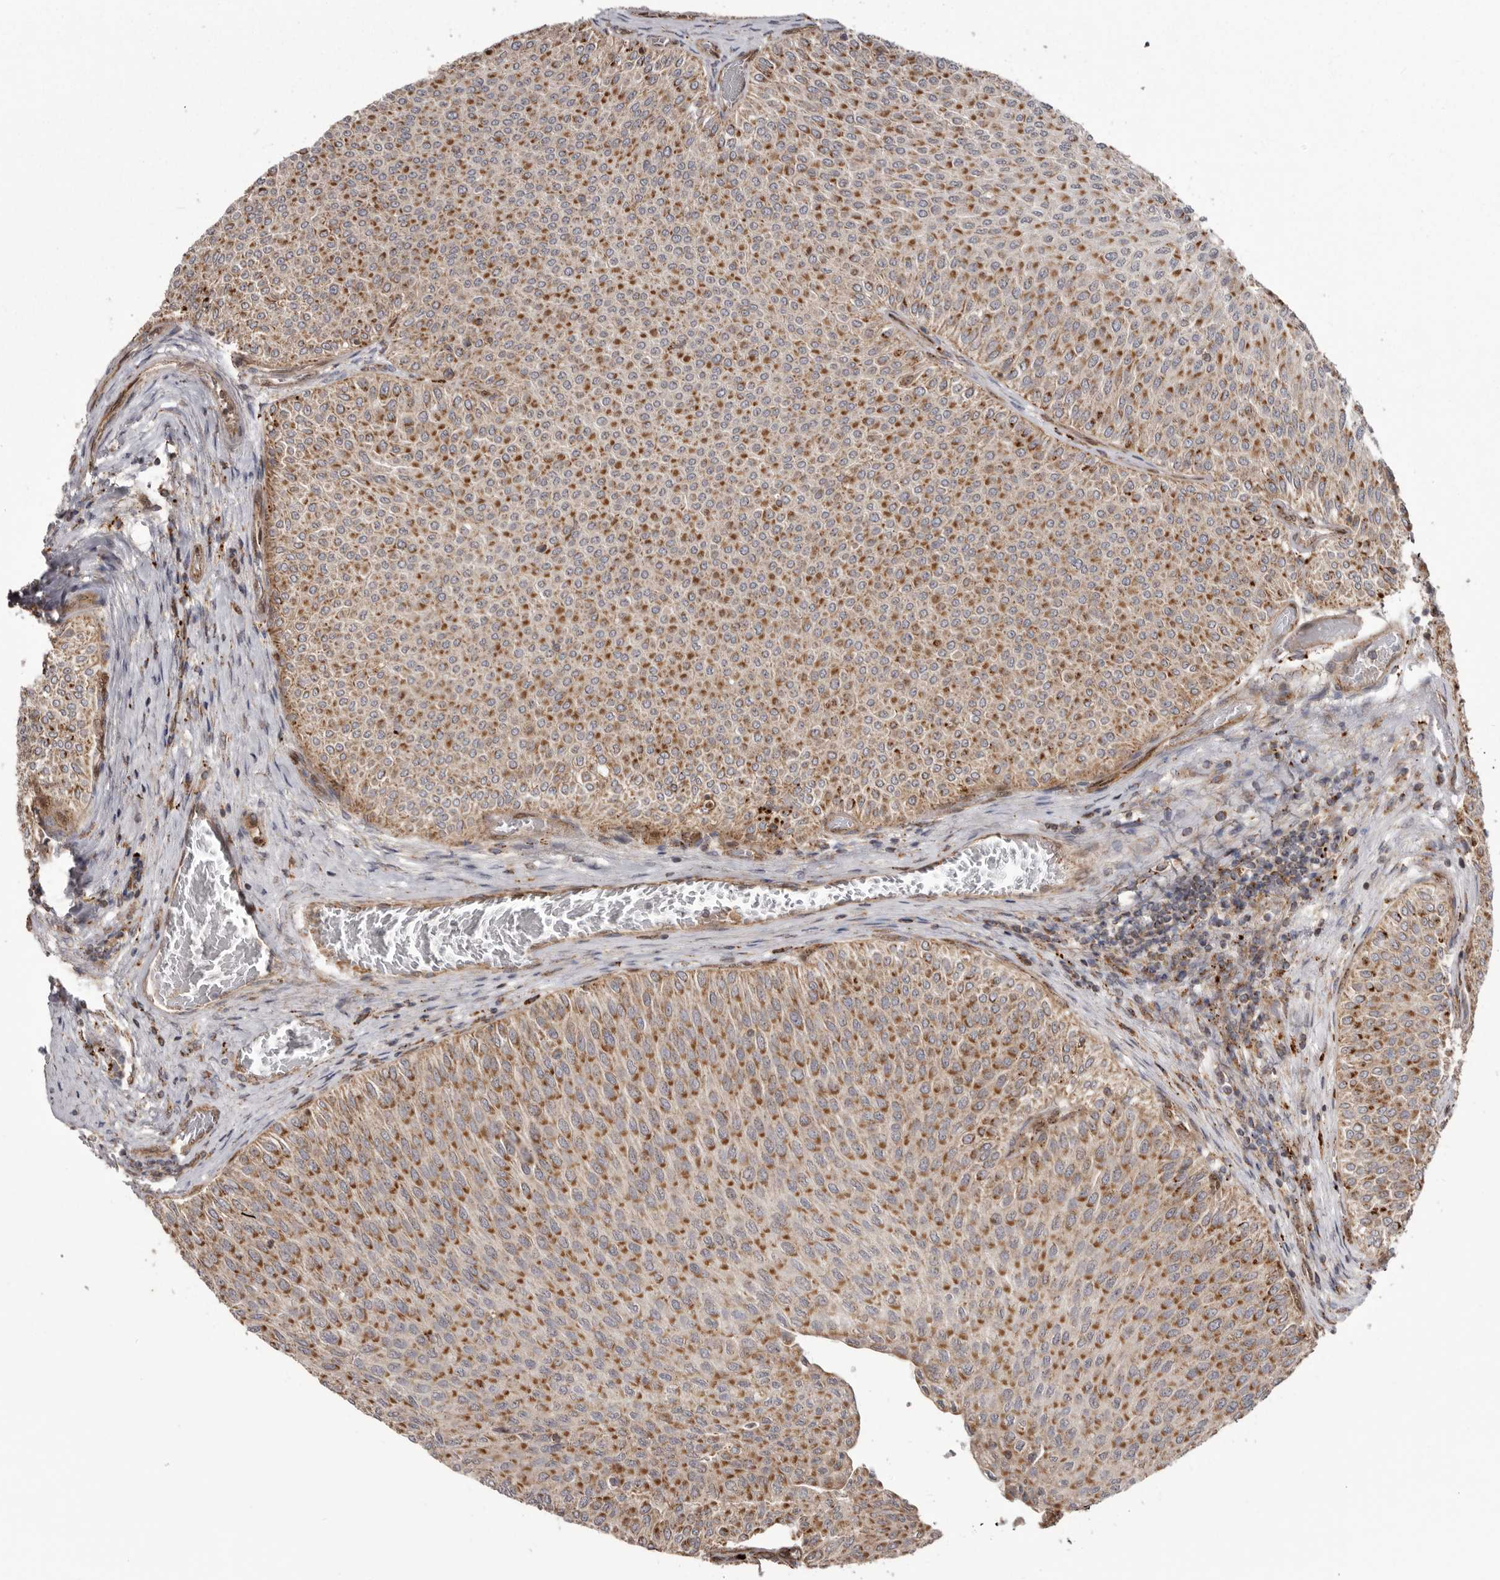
{"staining": {"intensity": "moderate", "quantity": ">75%", "location": "cytoplasmic/membranous"}, "tissue": "urothelial cancer", "cell_type": "Tumor cells", "image_type": "cancer", "snomed": [{"axis": "morphology", "description": "Urothelial carcinoma, Low grade"}, {"axis": "topography", "description": "Urinary bladder"}], "caption": "Urothelial carcinoma (low-grade) stained with a protein marker displays moderate staining in tumor cells.", "gene": "NUP43", "patient": {"sex": "male", "age": 78}}